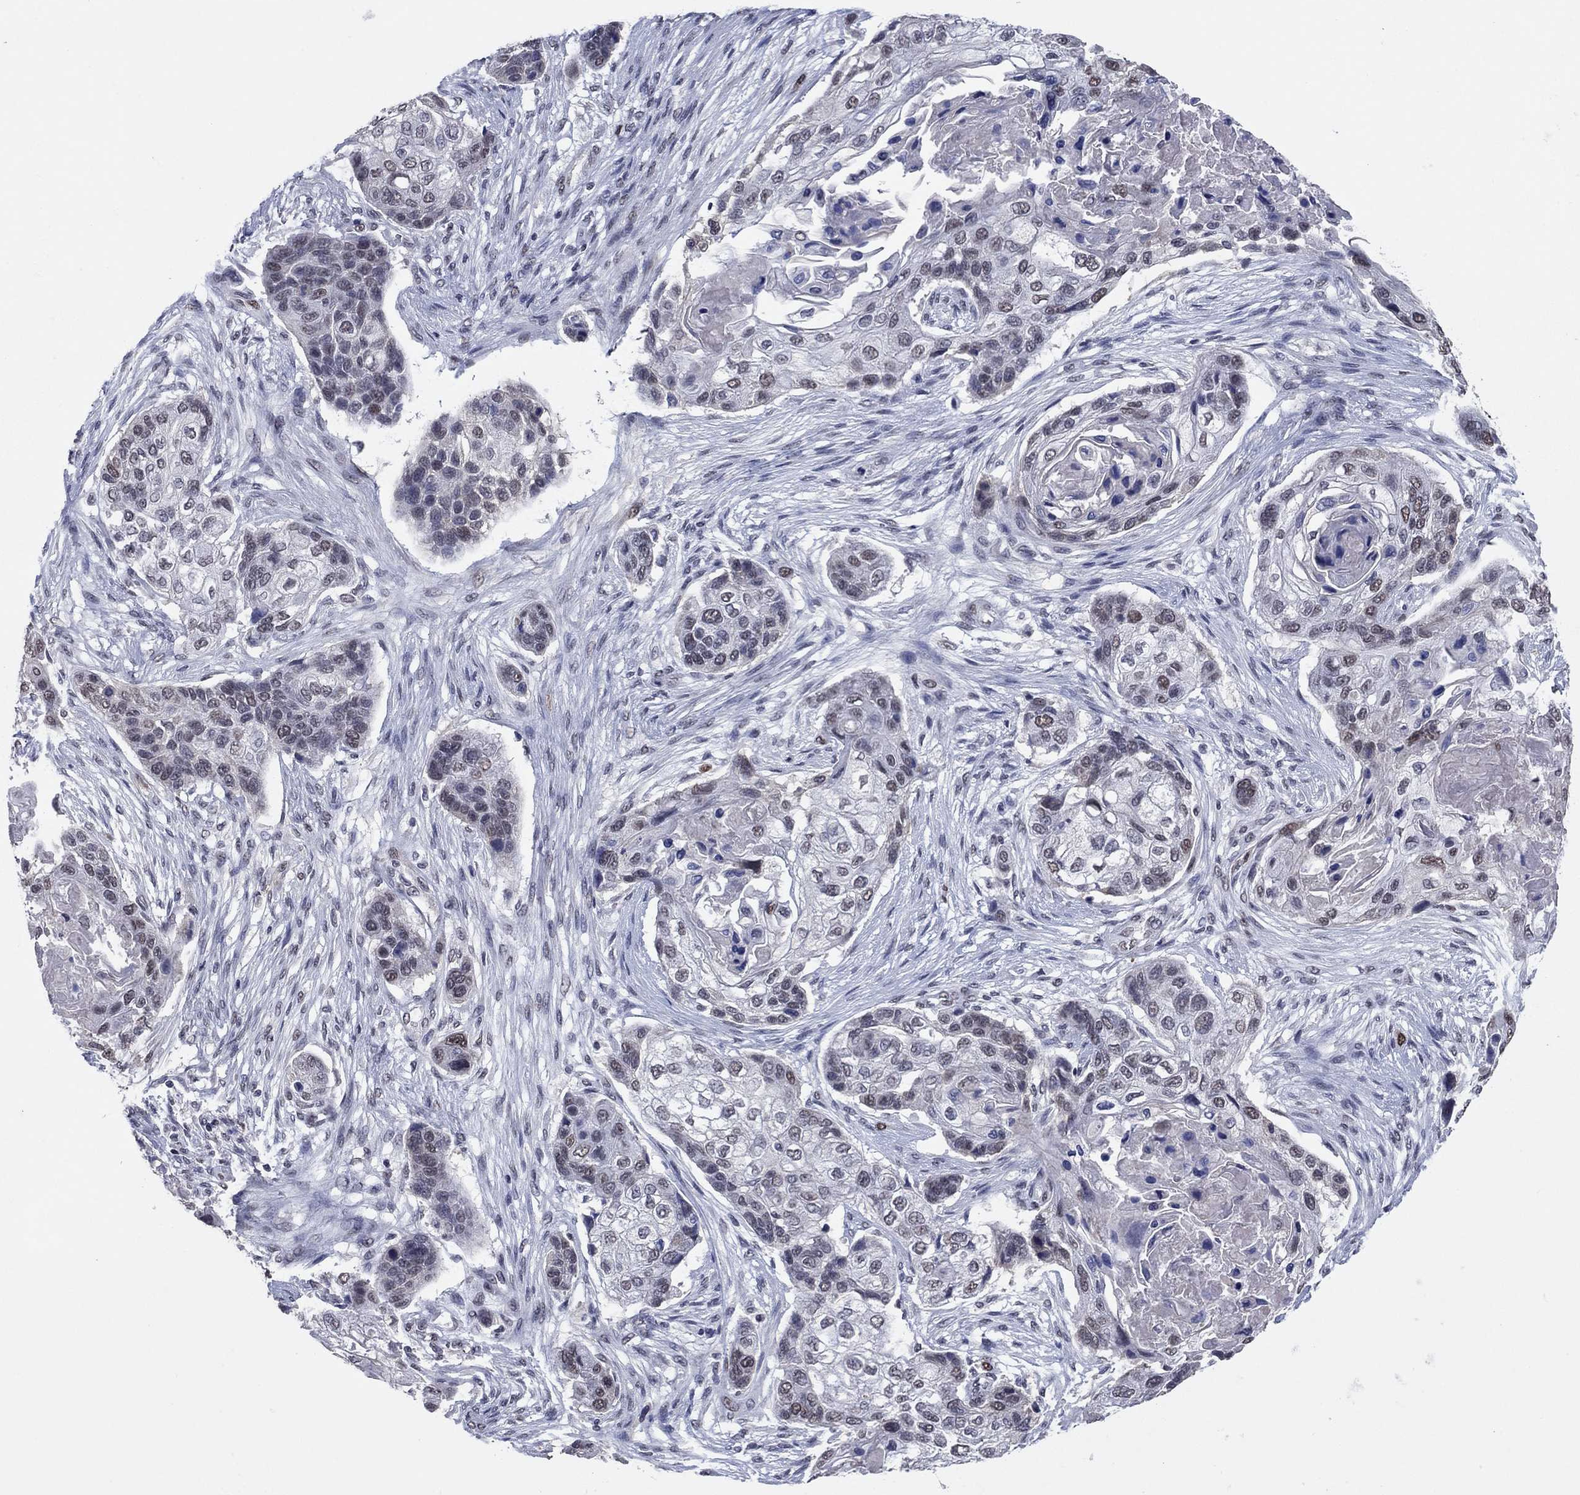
{"staining": {"intensity": "negative", "quantity": "none", "location": "none"}, "tissue": "lung cancer", "cell_type": "Tumor cells", "image_type": "cancer", "snomed": [{"axis": "morphology", "description": "Squamous cell carcinoma, NOS"}, {"axis": "topography", "description": "Lung"}], "caption": "High magnification brightfield microscopy of lung cancer stained with DAB (brown) and counterstained with hematoxylin (blue): tumor cells show no significant staining.", "gene": "TYMS", "patient": {"sex": "male", "age": 69}}